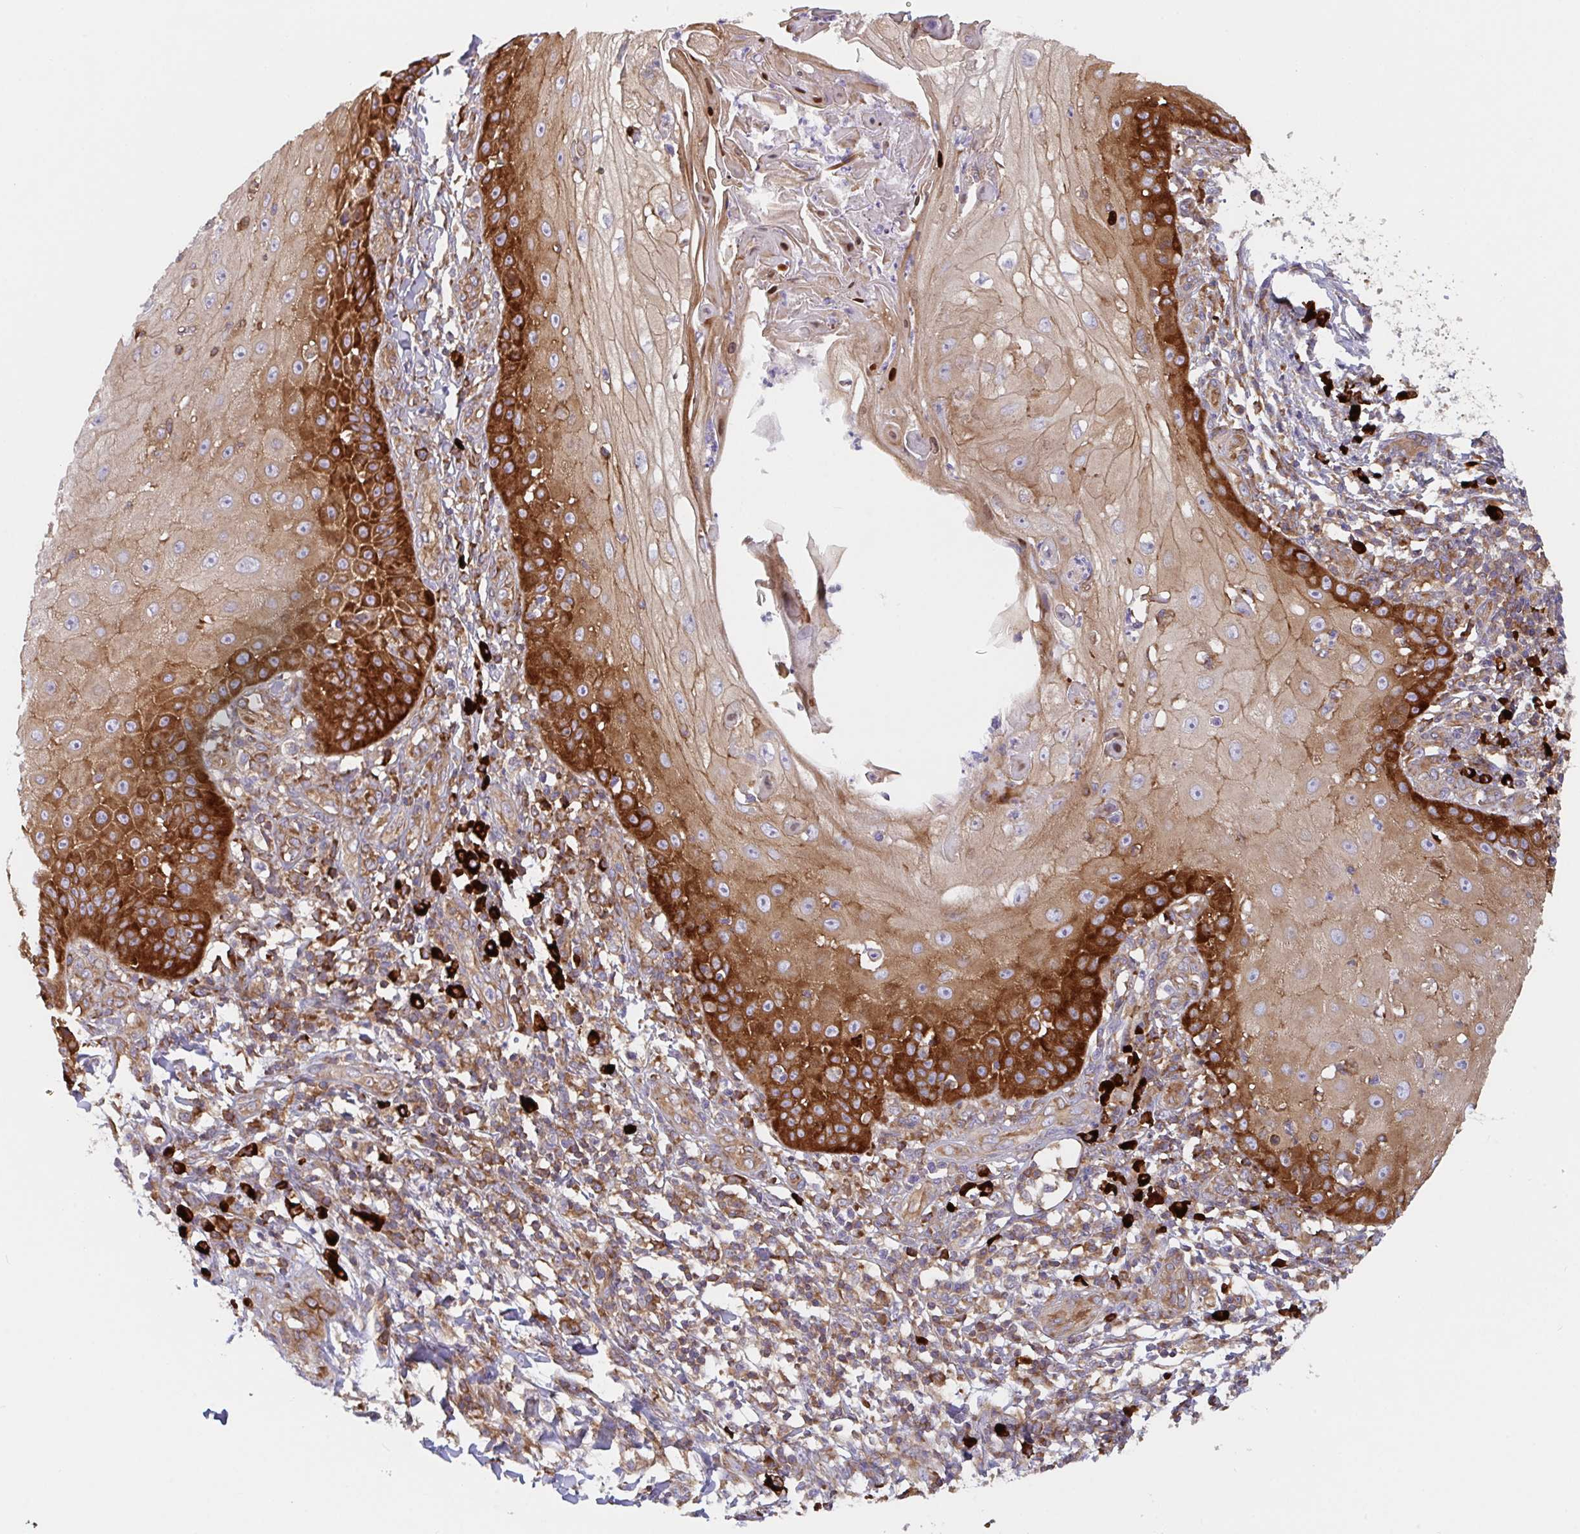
{"staining": {"intensity": "weak", "quantity": "25%-75%", "location": "cytoplasmic/membranous"}, "tissue": "skin cancer", "cell_type": "Tumor cells", "image_type": "cancer", "snomed": [{"axis": "morphology", "description": "Squamous cell carcinoma, NOS"}, {"axis": "topography", "description": "Skin"}], "caption": "Immunohistochemical staining of skin squamous cell carcinoma exhibits low levels of weak cytoplasmic/membranous positivity in approximately 25%-75% of tumor cells. The staining was performed using DAB (3,3'-diaminobenzidine) to visualize the protein expression in brown, while the nuclei were stained in blue with hematoxylin (Magnification: 20x).", "gene": "YARS2", "patient": {"sex": "male", "age": 70}}